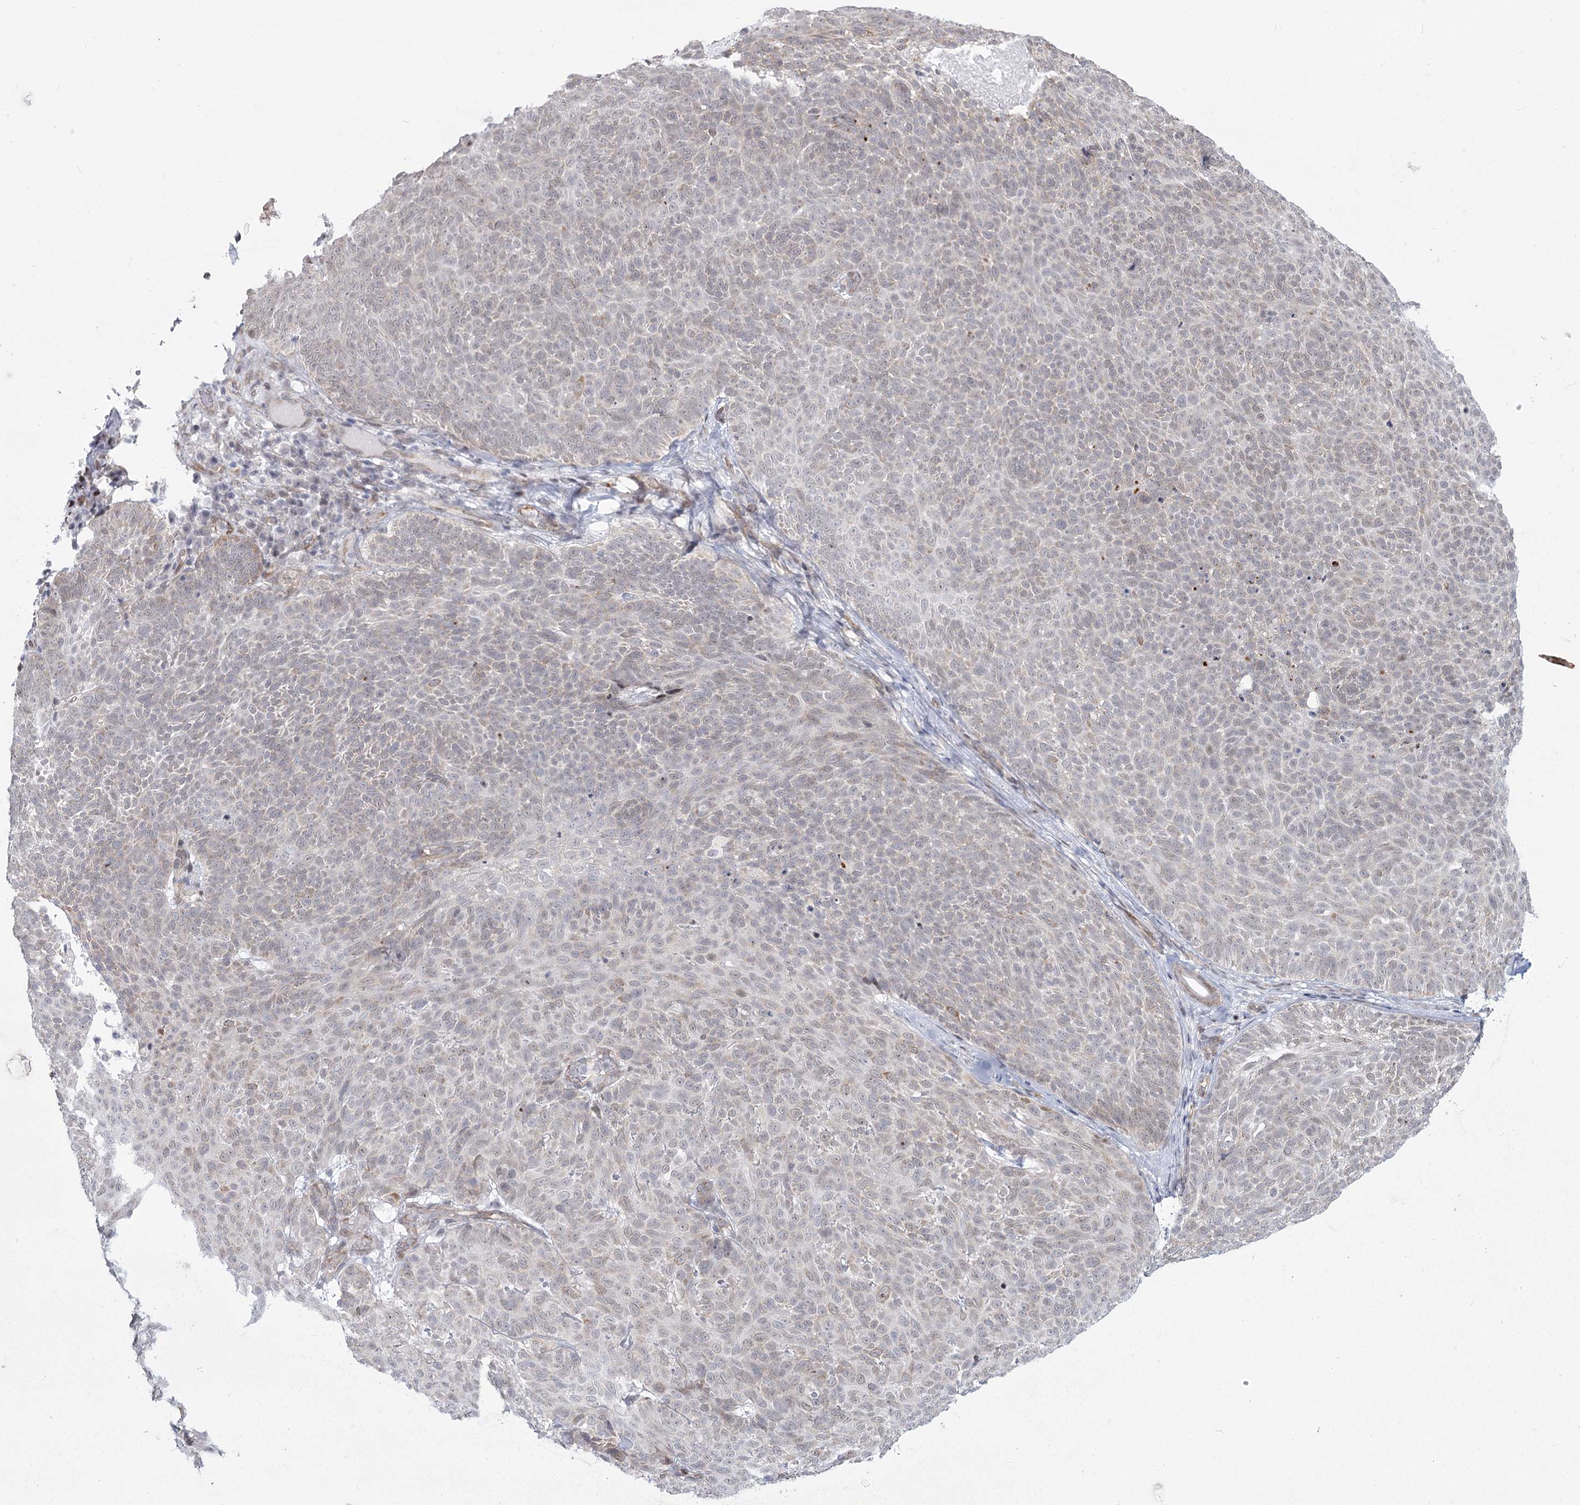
{"staining": {"intensity": "weak", "quantity": "<25%", "location": "cytoplasmic/membranous,nuclear"}, "tissue": "skin cancer", "cell_type": "Tumor cells", "image_type": "cancer", "snomed": [{"axis": "morphology", "description": "Basal cell carcinoma"}, {"axis": "topography", "description": "Skin"}], "caption": "High power microscopy micrograph of an IHC image of basal cell carcinoma (skin), revealing no significant expression in tumor cells.", "gene": "YBX3", "patient": {"sex": "male", "age": 85}}